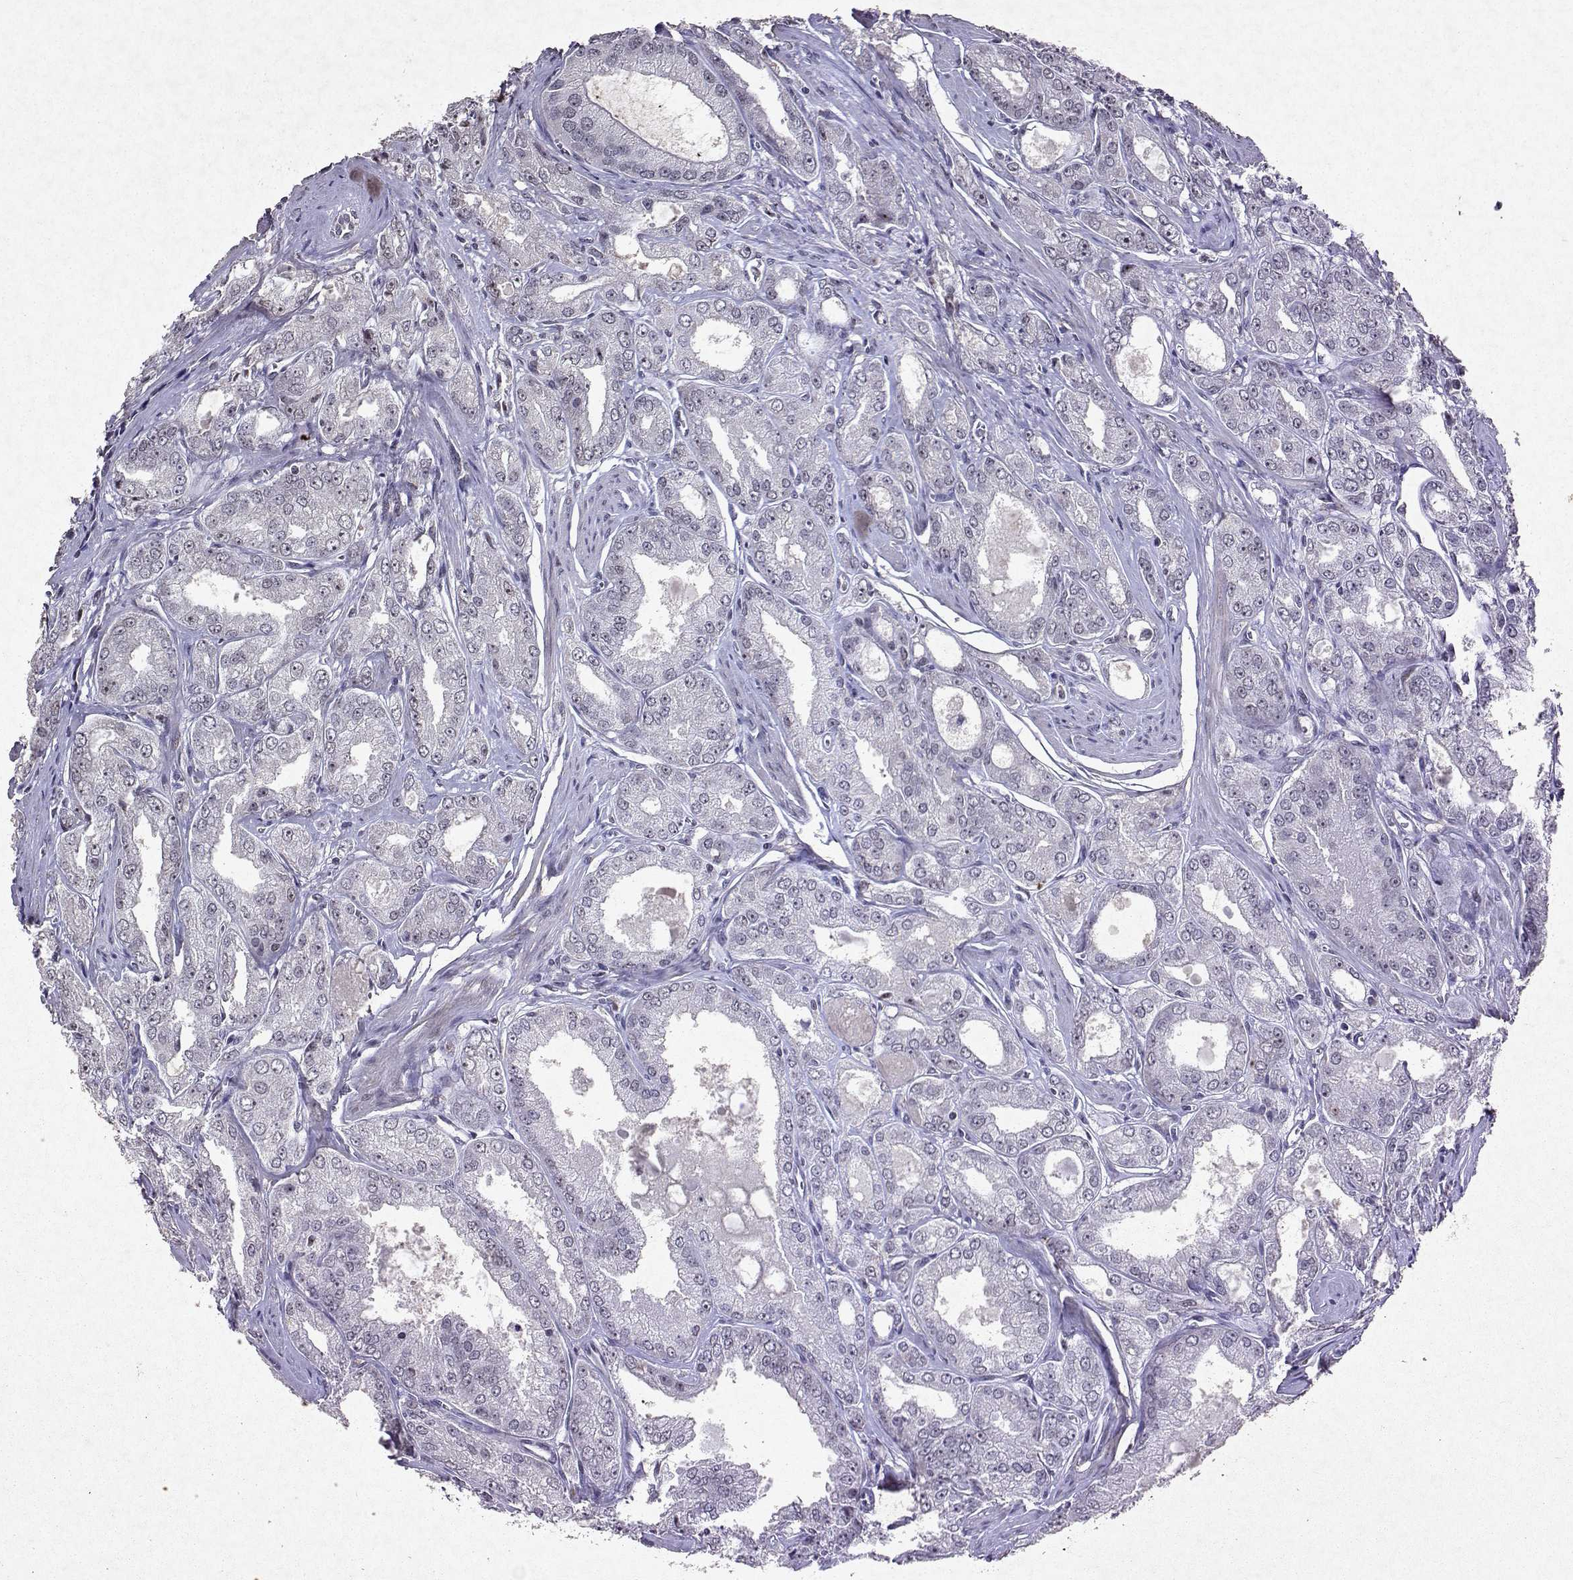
{"staining": {"intensity": "weak", "quantity": "<25%", "location": "nuclear"}, "tissue": "prostate cancer", "cell_type": "Tumor cells", "image_type": "cancer", "snomed": [{"axis": "morphology", "description": "Adenocarcinoma, NOS"}, {"axis": "morphology", "description": "Adenocarcinoma, High grade"}, {"axis": "topography", "description": "Prostate"}], "caption": "Prostate cancer (adenocarcinoma (high-grade)) was stained to show a protein in brown. There is no significant staining in tumor cells. Nuclei are stained in blue.", "gene": "DDX56", "patient": {"sex": "male", "age": 70}}